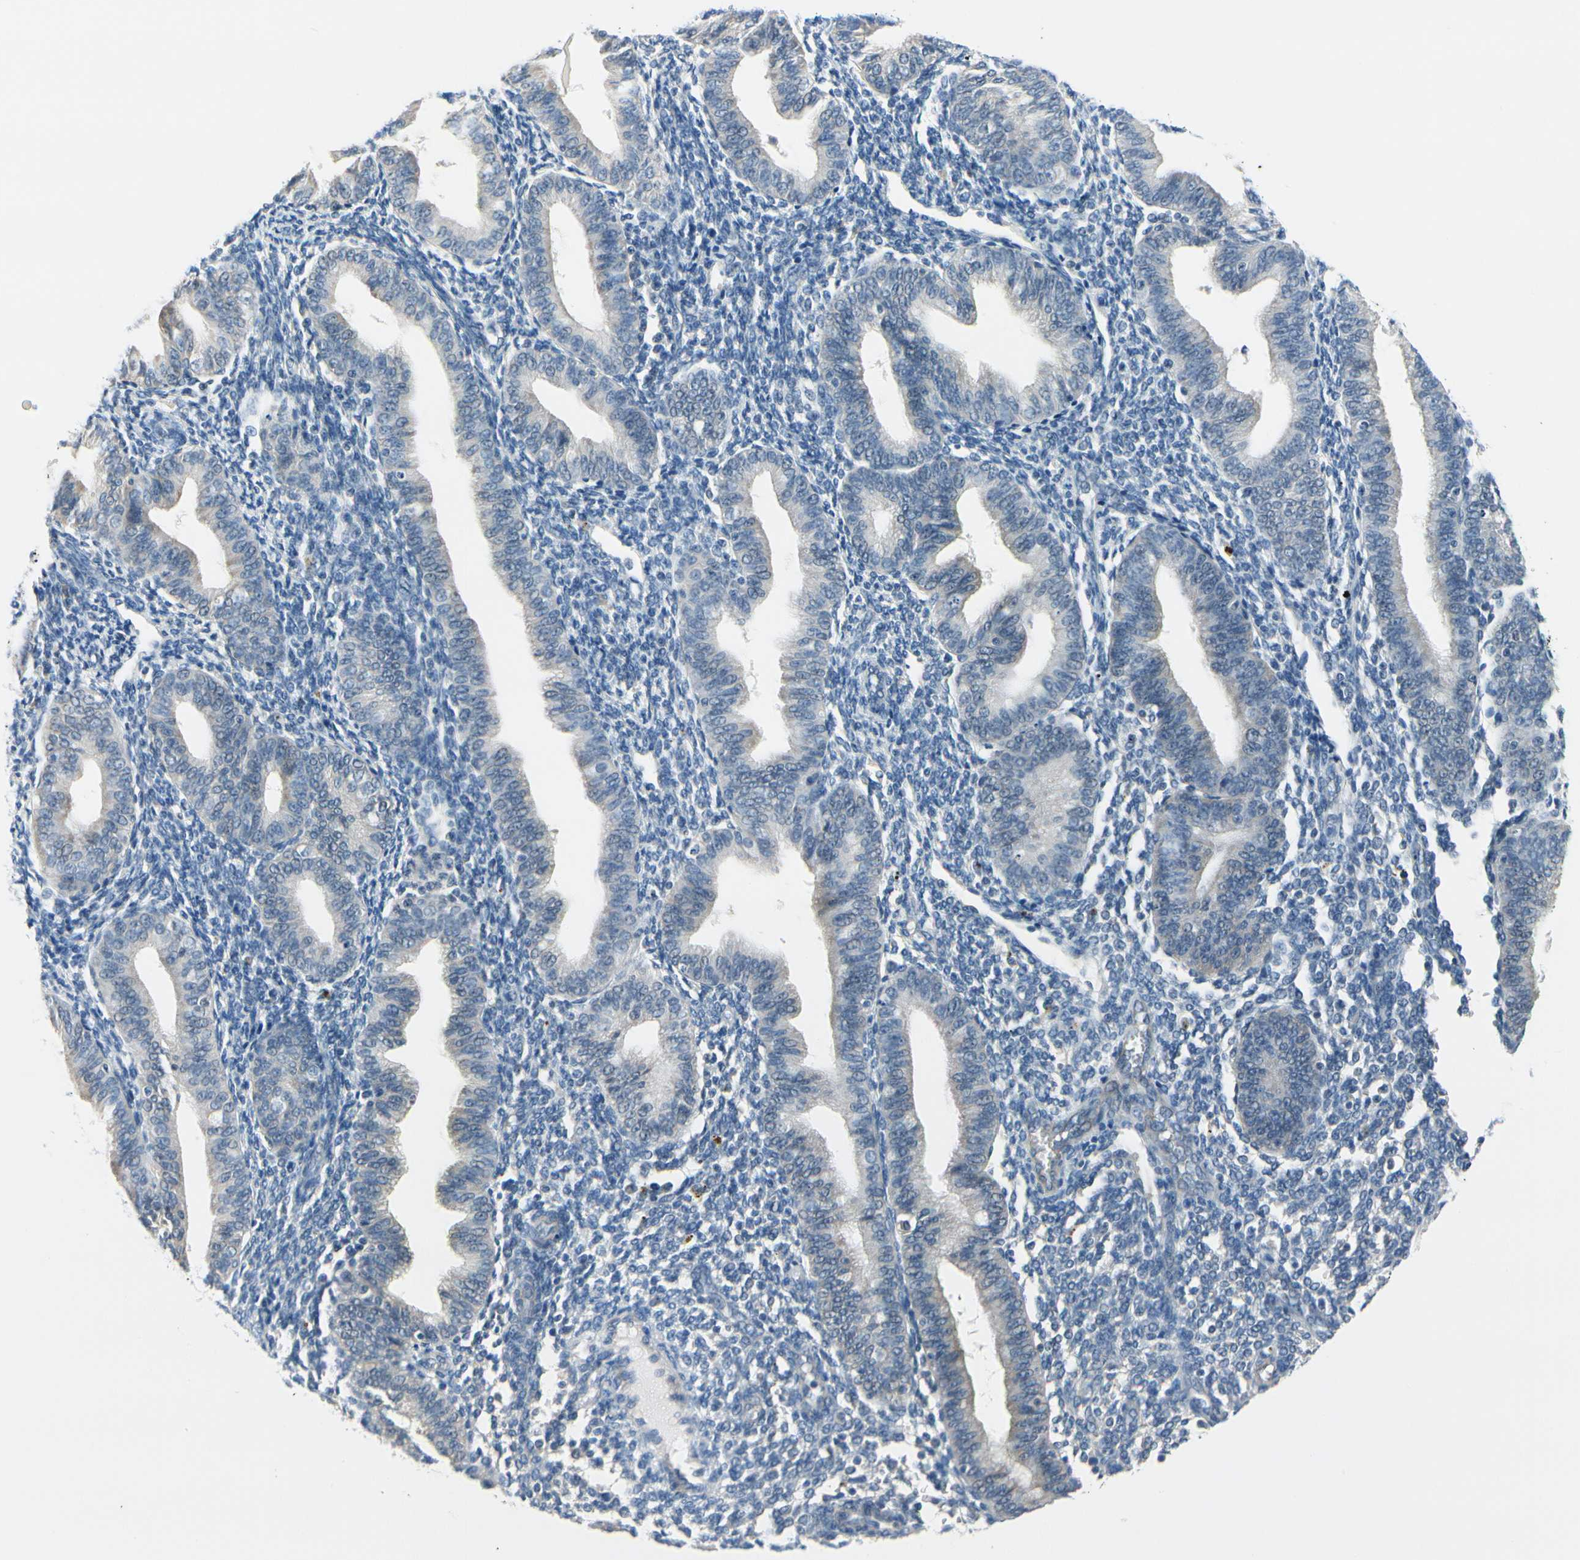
{"staining": {"intensity": "negative", "quantity": "none", "location": "none"}, "tissue": "endometrium", "cell_type": "Cells in endometrial stroma", "image_type": "normal", "snomed": [{"axis": "morphology", "description": "Normal tissue, NOS"}, {"axis": "topography", "description": "Endometrium"}], "caption": "Endometrium was stained to show a protein in brown. There is no significant expression in cells in endometrial stroma.", "gene": "FCER2", "patient": {"sex": "female", "age": 61}}